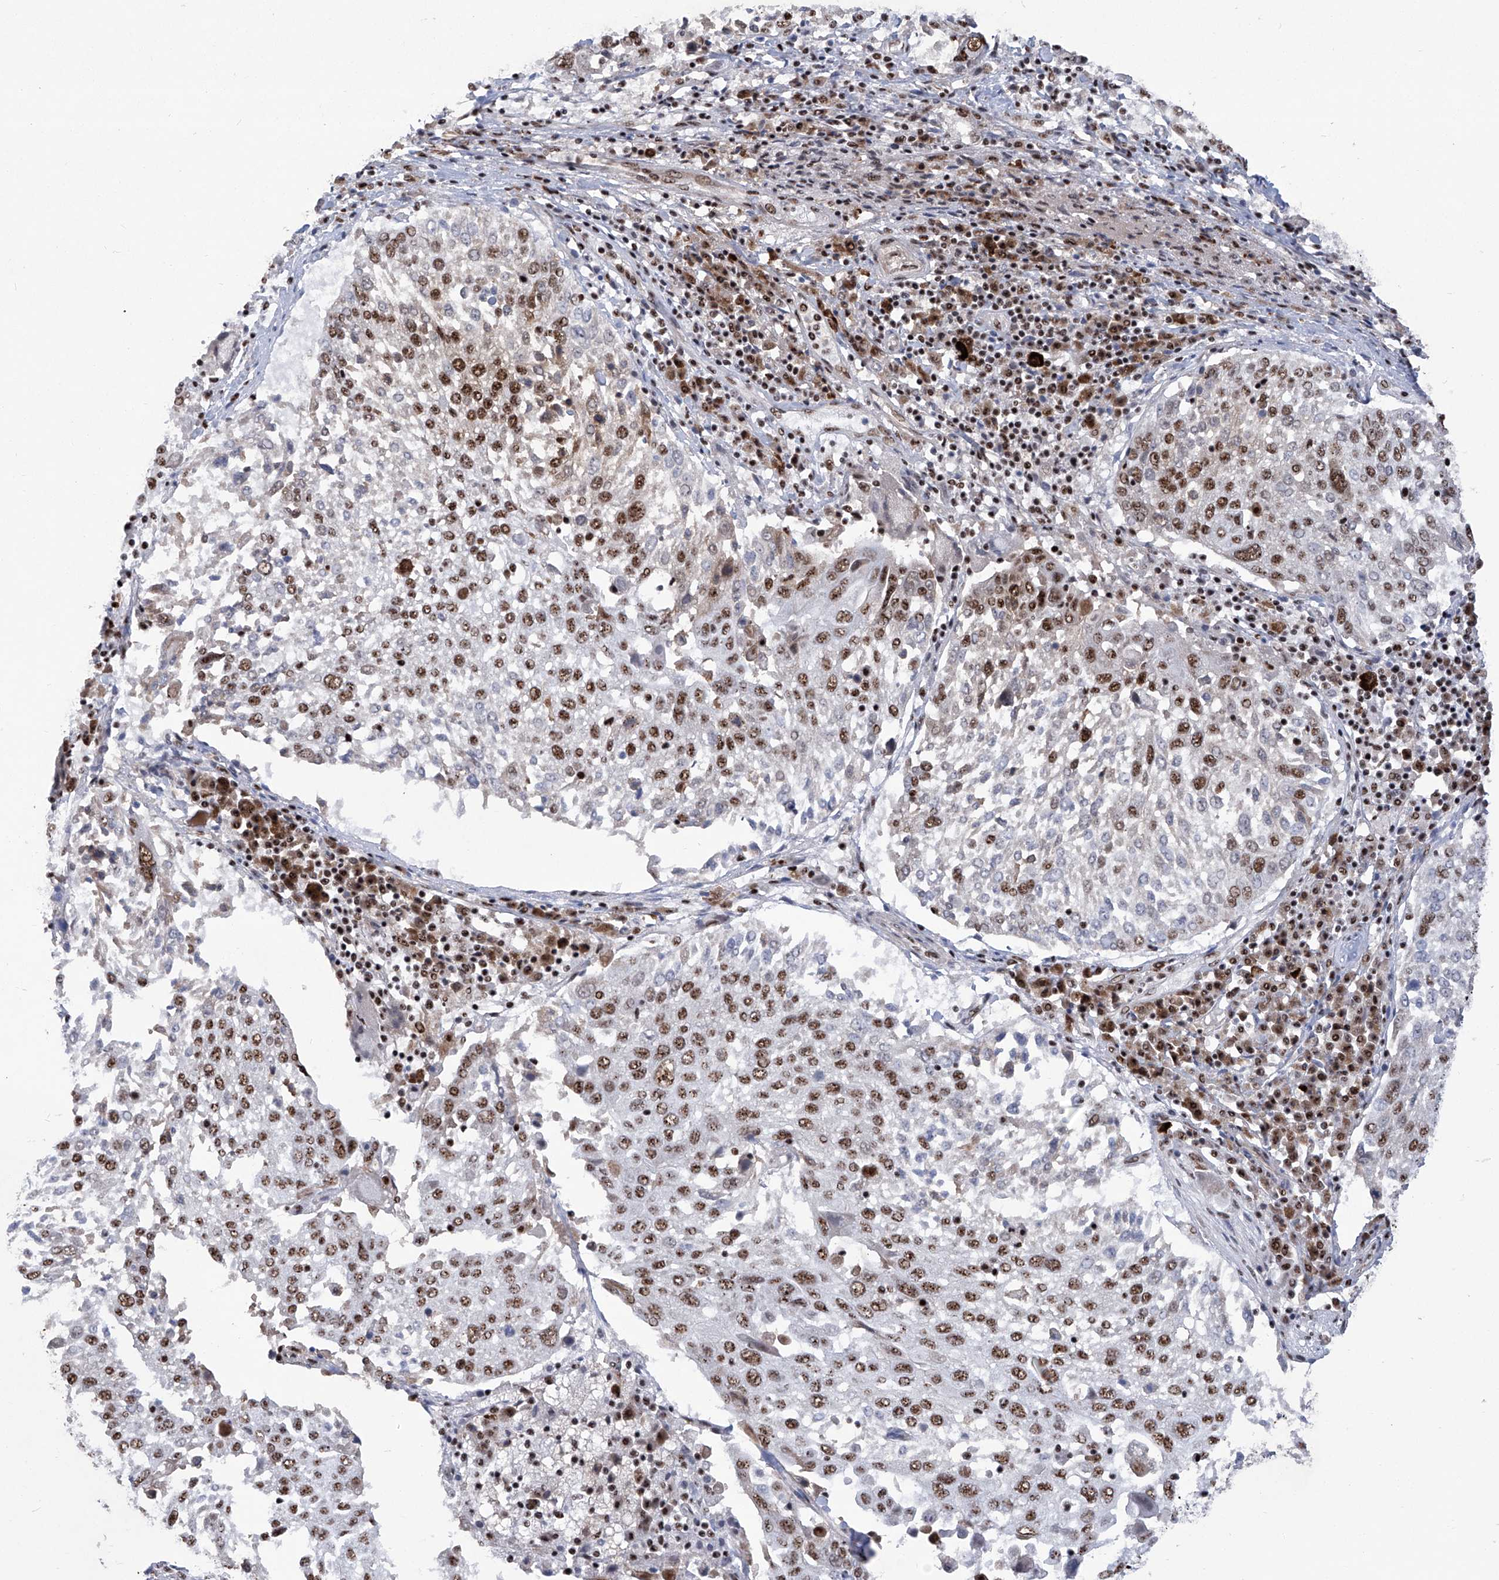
{"staining": {"intensity": "moderate", "quantity": ">75%", "location": "nuclear"}, "tissue": "lung cancer", "cell_type": "Tumor cells", "image_type": "cancer", "snomed": [{"axis": "morphology", "description": "Squamous cell carcinoma, NOS"}, {"axis": "topography", "description": "Lung"}], "caption": "Immunohistochemistry image of lung cancer (squamous cell carcinoma) stained for a protein (brown), which demonstrates medium levels of moderate nuclear staining in about >75% of tumor cells.", "gene": "FBXL4", "patient": {"sex": "male", "age": 65}}